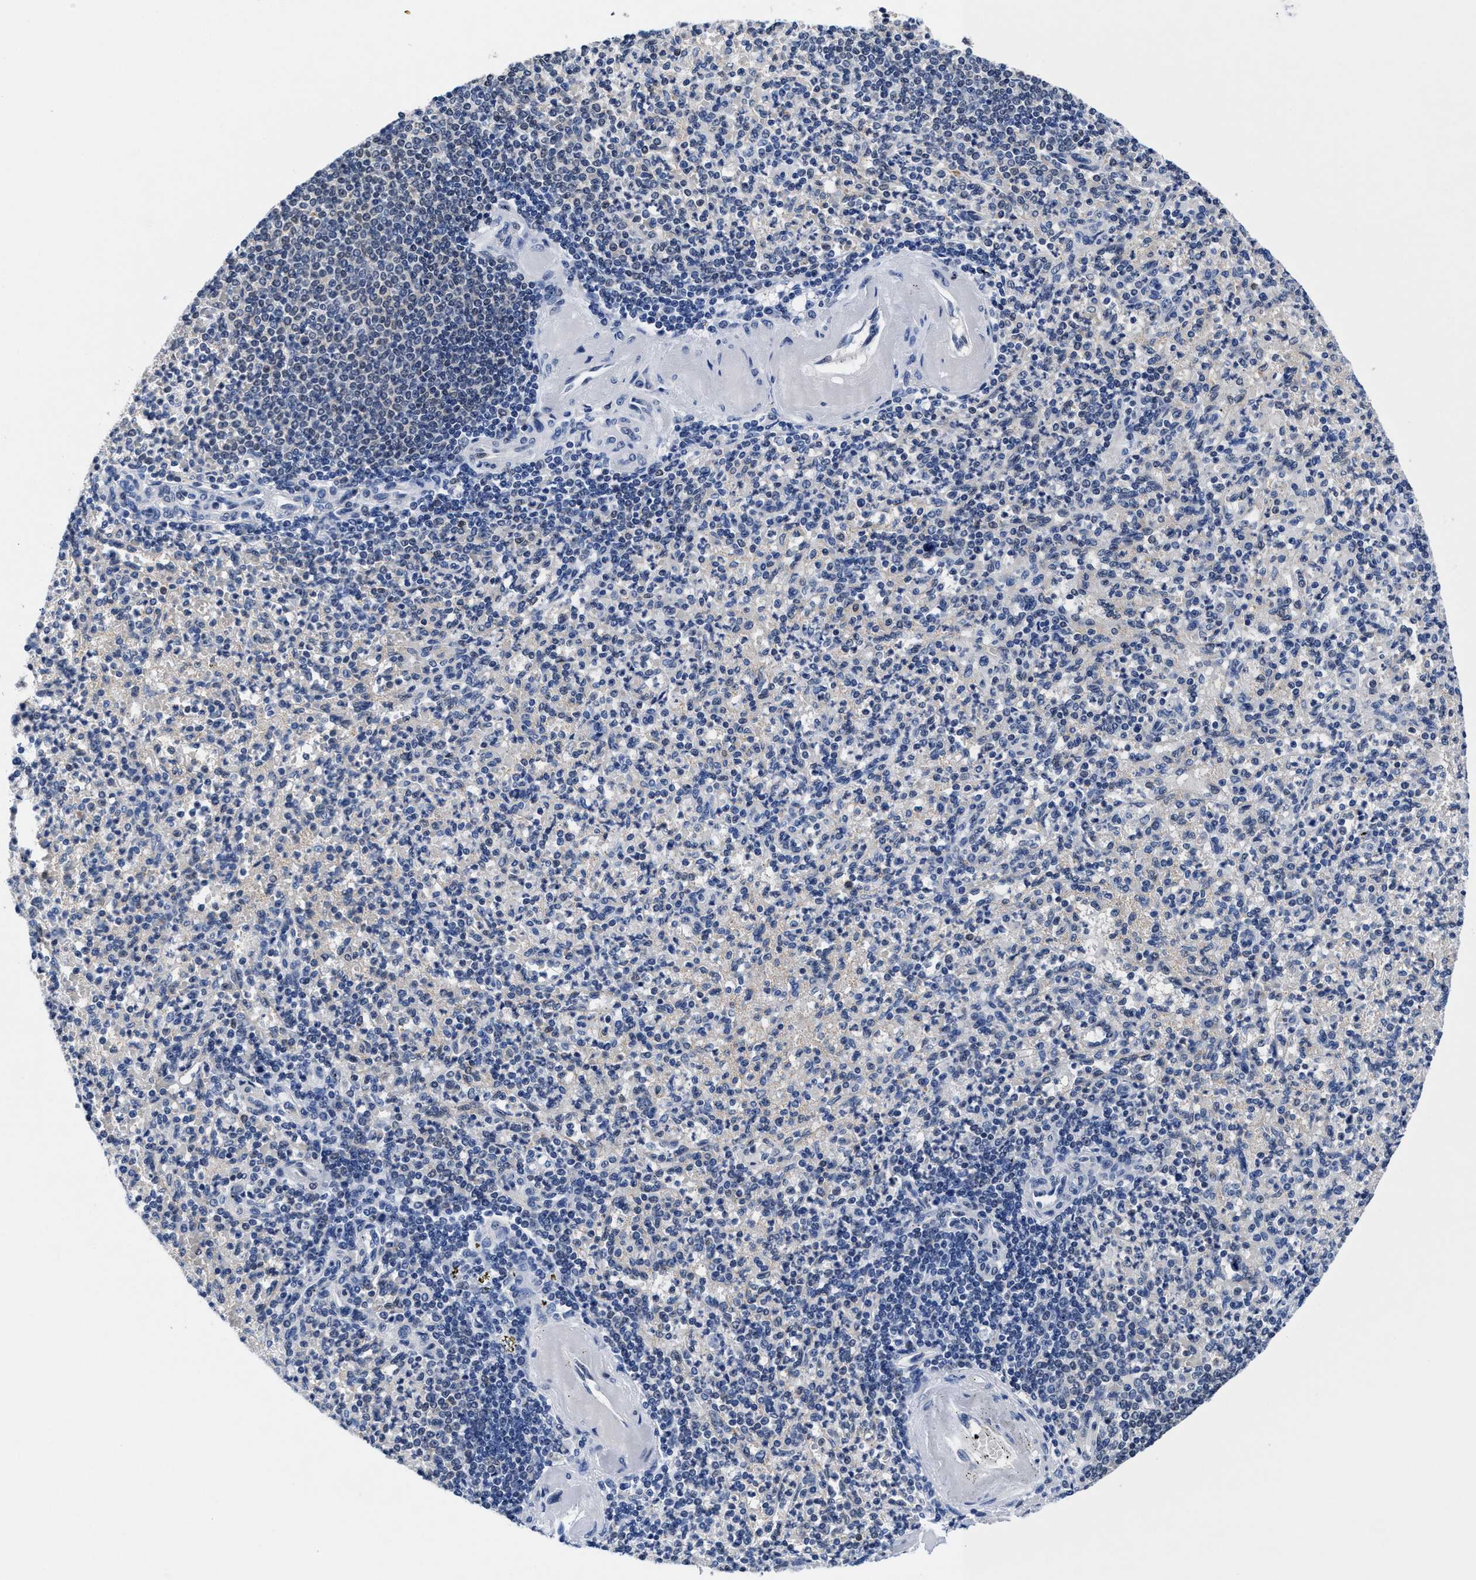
{"staining": {"intensity": "negative", "quantity": "none", "location": "none"}, "tissue": "spleen", "cell_type": "Cells in red pulp", "image_type": "normal", "snomed": [{"axis": "morphology", "description": "Normal tissue, NOS"}, {"axis": "topography", "description": "Spleen"}], "caption": "Immunohistochemistry (IHC) of normal human spleen shows no expression in cells in red pulp.", "gene": "ACLY", "patient": {"sex": "female", "age": 74}}